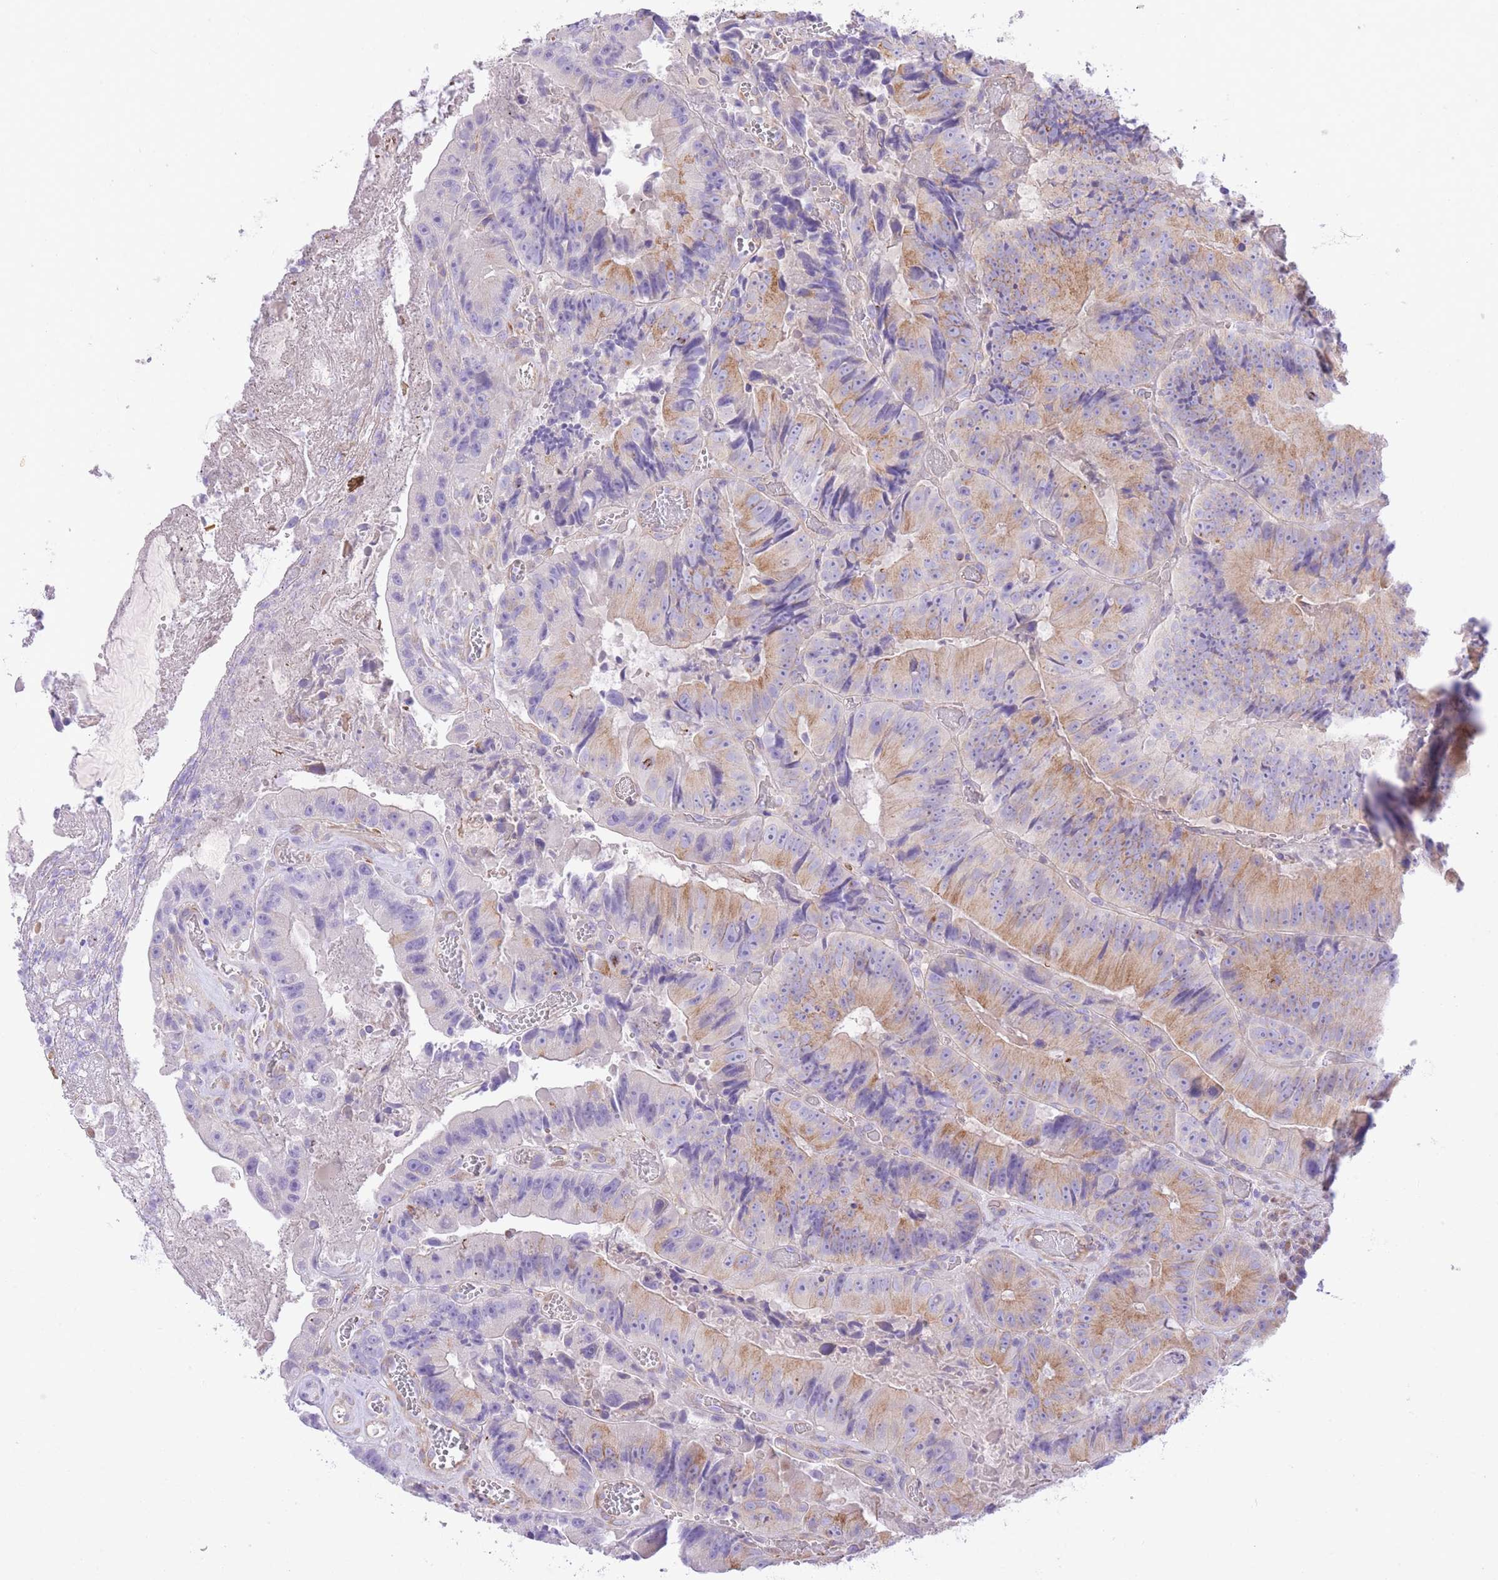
{"staining": {"intensity": "moderate", "quantity": "25%-75%", "location": "cytoplasmic/membranous"}, "tissue": "colorectal cancer", "cell_type": "Tumor cells", "image_type": "cancer", "snomed": [{"axis": "morphology", "description": "Adenocarcinoma, NOS"}, {"axis": "topography", "description": "Colon"}], "caption": "Protein positivity by IHC reveals moderate cytoplasmic/membranous staining in about 25%-75% of tumor cells in colorectal cancer (adenocarcinoma).", "gene": "RHOU", "patient": {"sex": "female", "age": 86}}